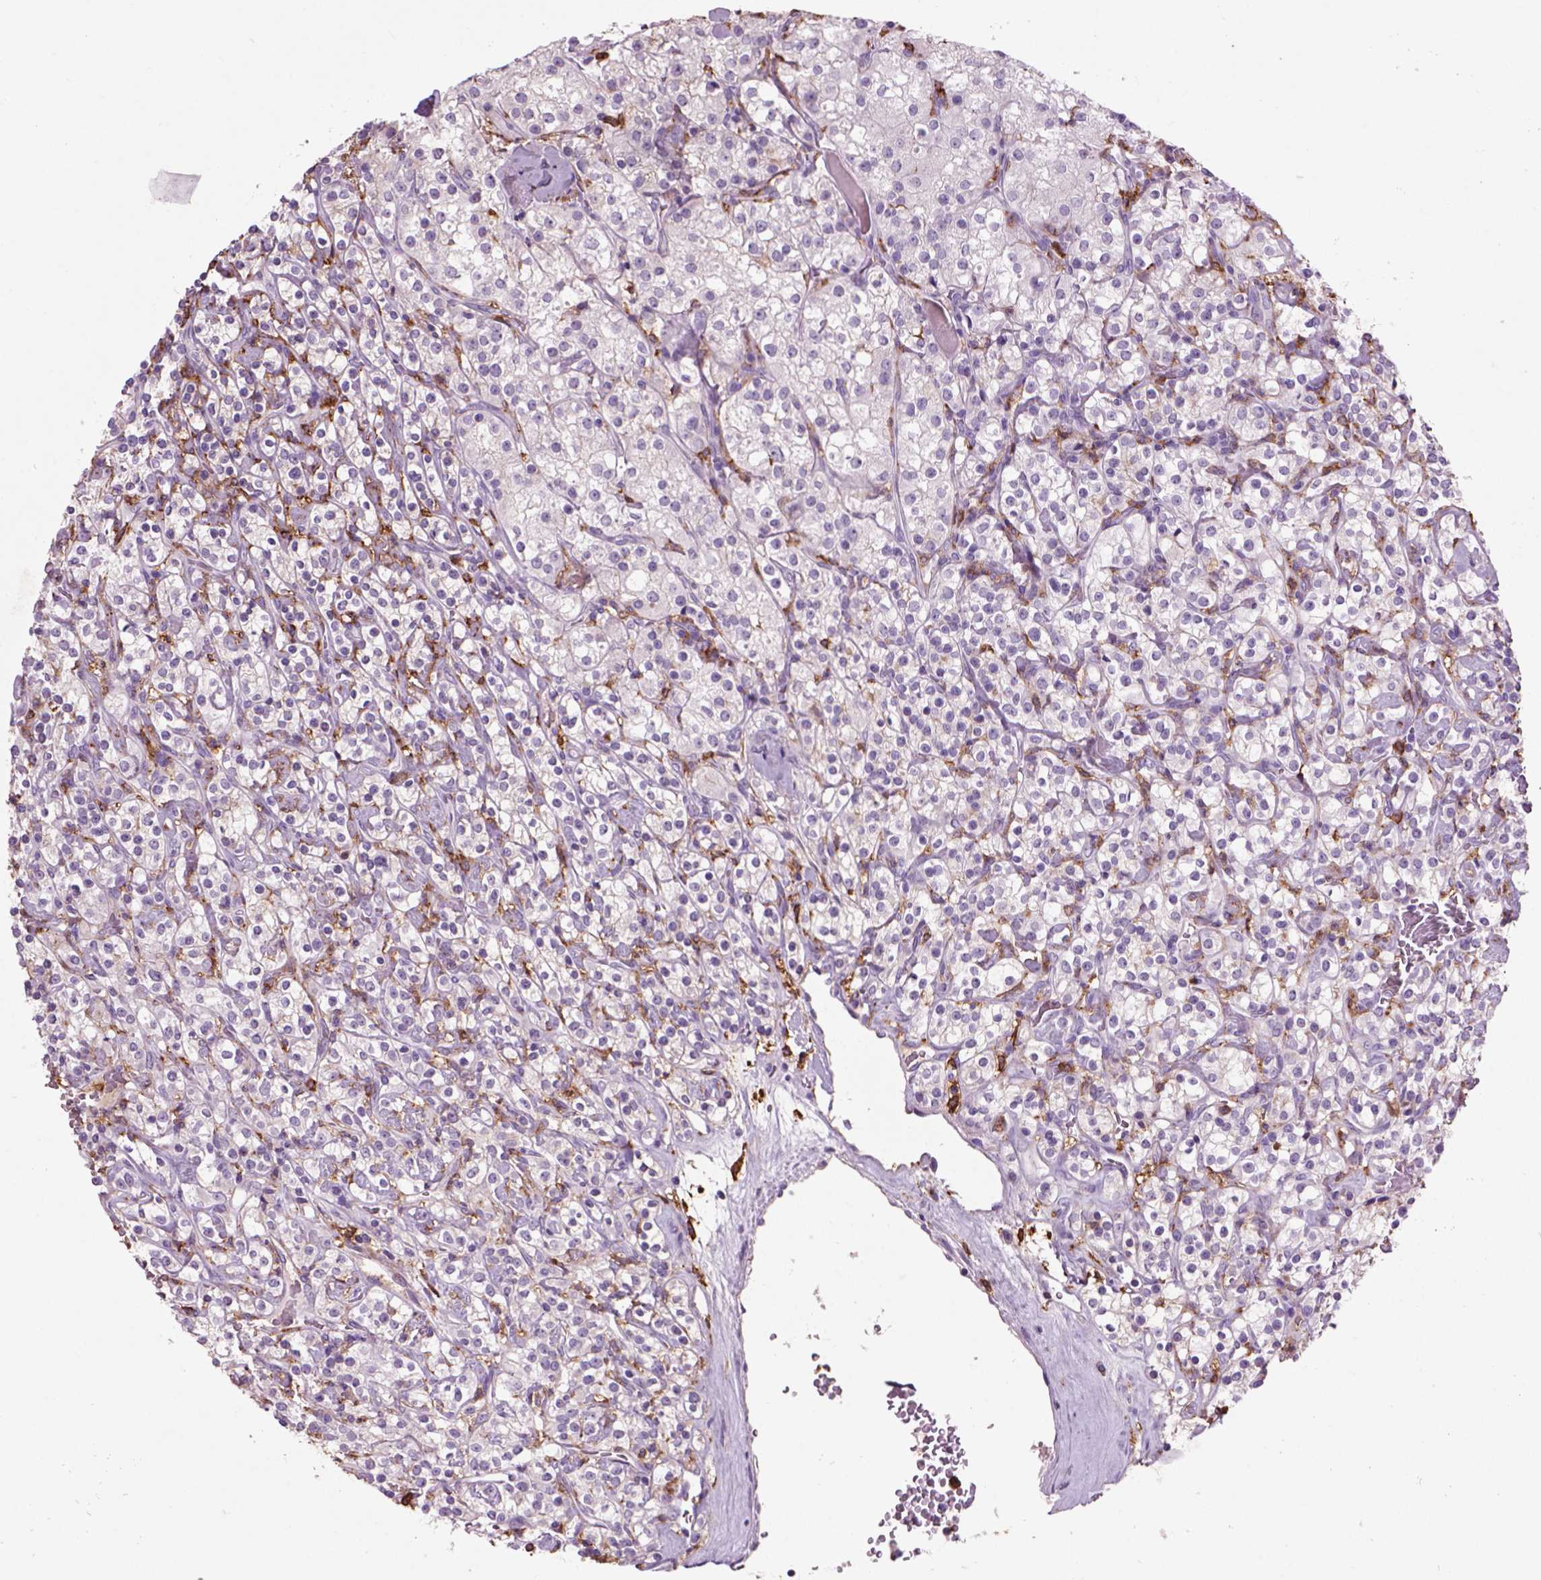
{"staining": {"intensity": "negative", "quantity": "none", "location": "none"}, "tissue": "renal cancer", "cell_type": "Tumor cells", "image_type": "cancer", "snomed": [{"axis": "morphology", "description": "Adenocarcinoma, NOS"}, {"axis": "topography", "description": "Kidney"}], "caption": "There is no significant staining in tumor cells of renal cancer. (DAB (3,3'-diaminobenzidine) immunohistochemistry (IHC), high magnification).", "gene": "CD14", "patient": {"sex": "male", "age": 77}}